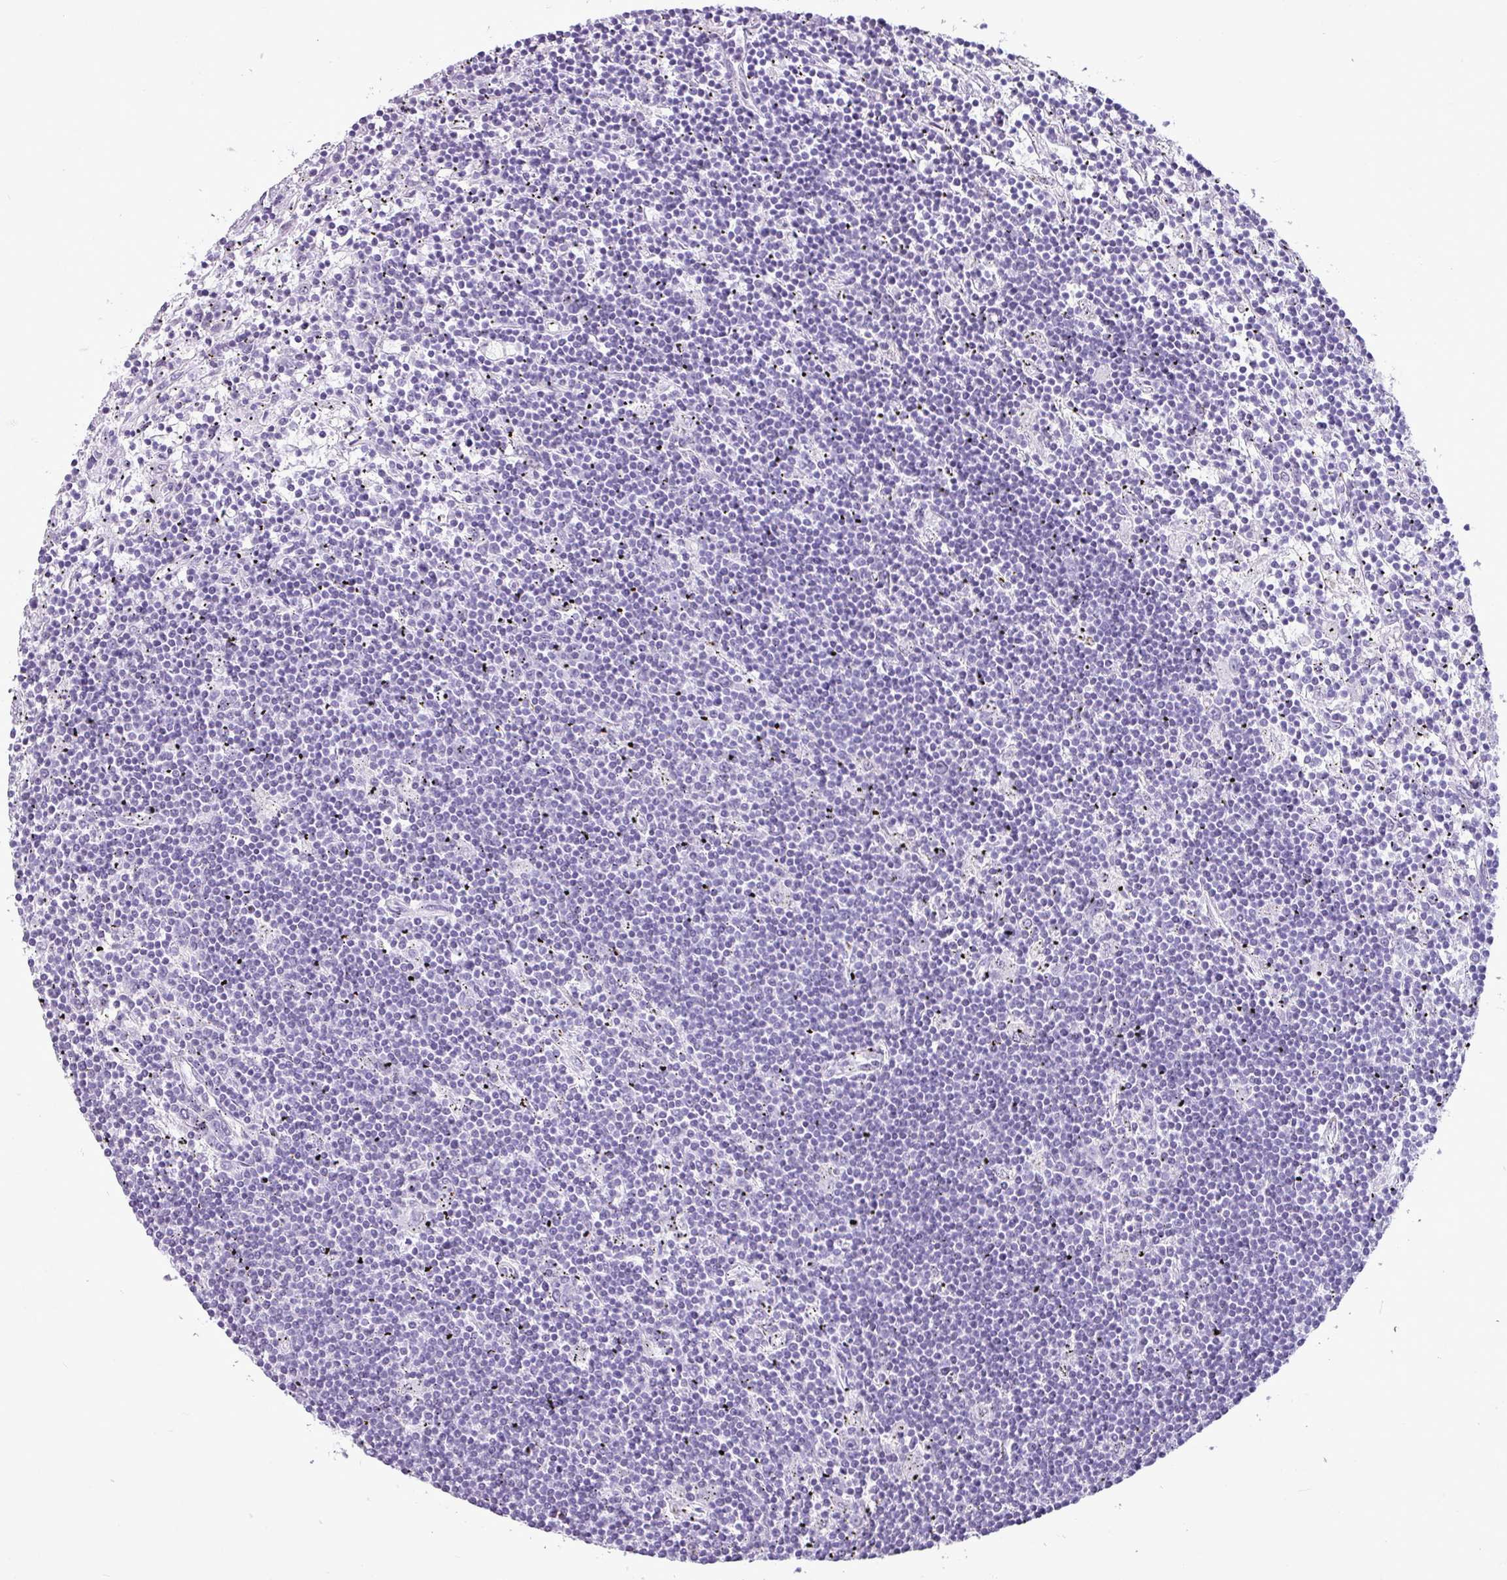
{"staining": {"intensity": "negative", "quantity": "none", "location": "none"}, "tissue": "lymphoma", "cell_type": "Tumor cells", "image_type": "cancer", "snomed": [{"axis": "morphology", "description": "Malignant lymphoma, non-Hodgkin's type, Low grade"}, {"axis": "topography", "description": "Spleen"}], "caption": "Tumor cells are negative for protein expression in human low-grade malignant lymphoma, non-Hodgkin's type.", "gene": "AMY1B", "patient": {"sex": "male", "age": 76}}